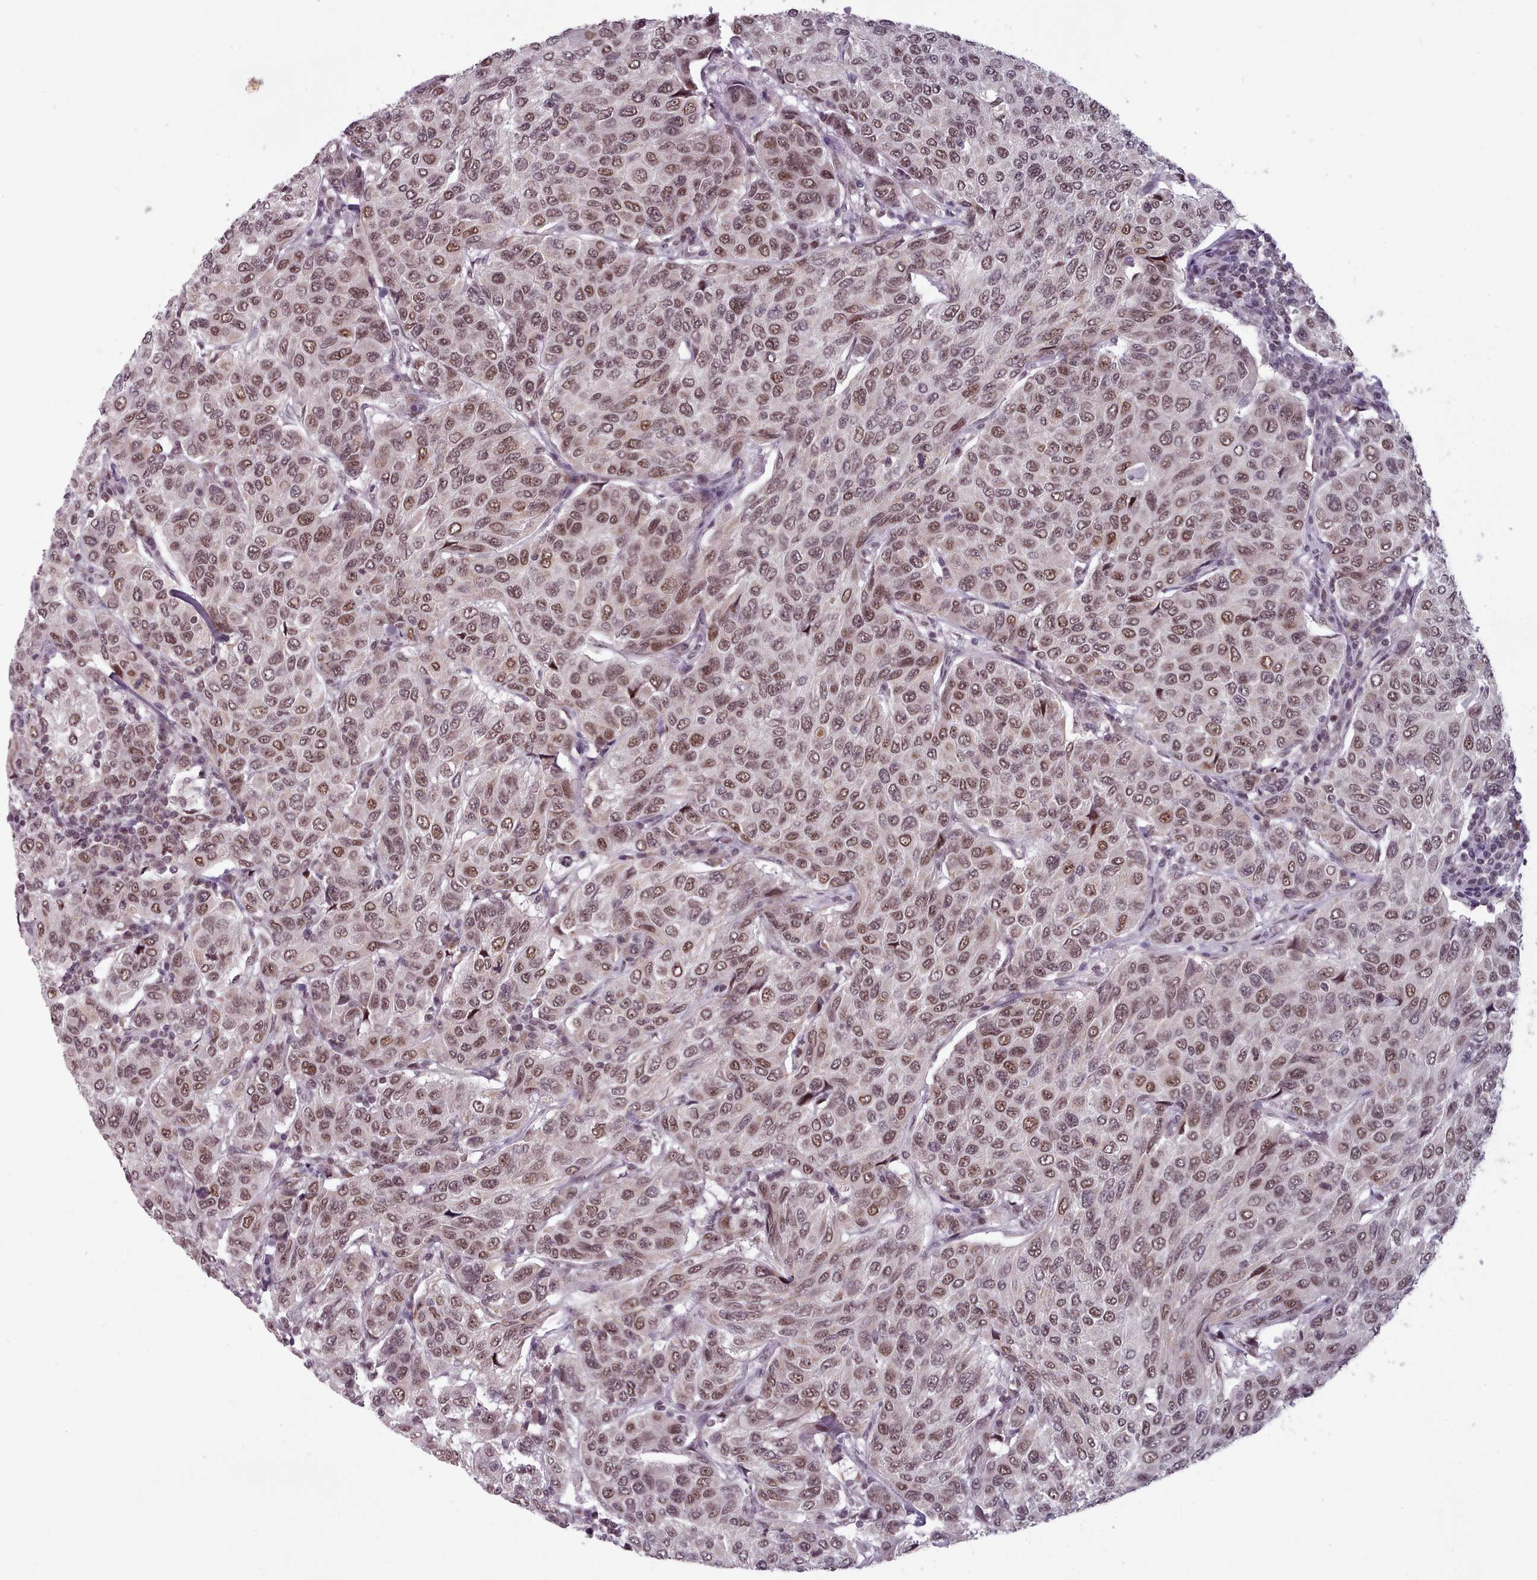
{"staining": {"intensity": "moderate", "quantity": ">75%", "location": "nuclear"}, "tissue": "breast cancer", "cell_type": "Tumor cells", "image_type": "cancer", "snomed": [{"axis": "morphology", "description": "Duct carcinoma"}, {"axis": "topography", "description": "Breast"}], "caption": "Invasive ductal carcinoma (breast) tissue shows moderate nuclear staining in about >75% of tumor cells", "gene": "SRSF9", "patient": {"sex": "female", "age": 55}}